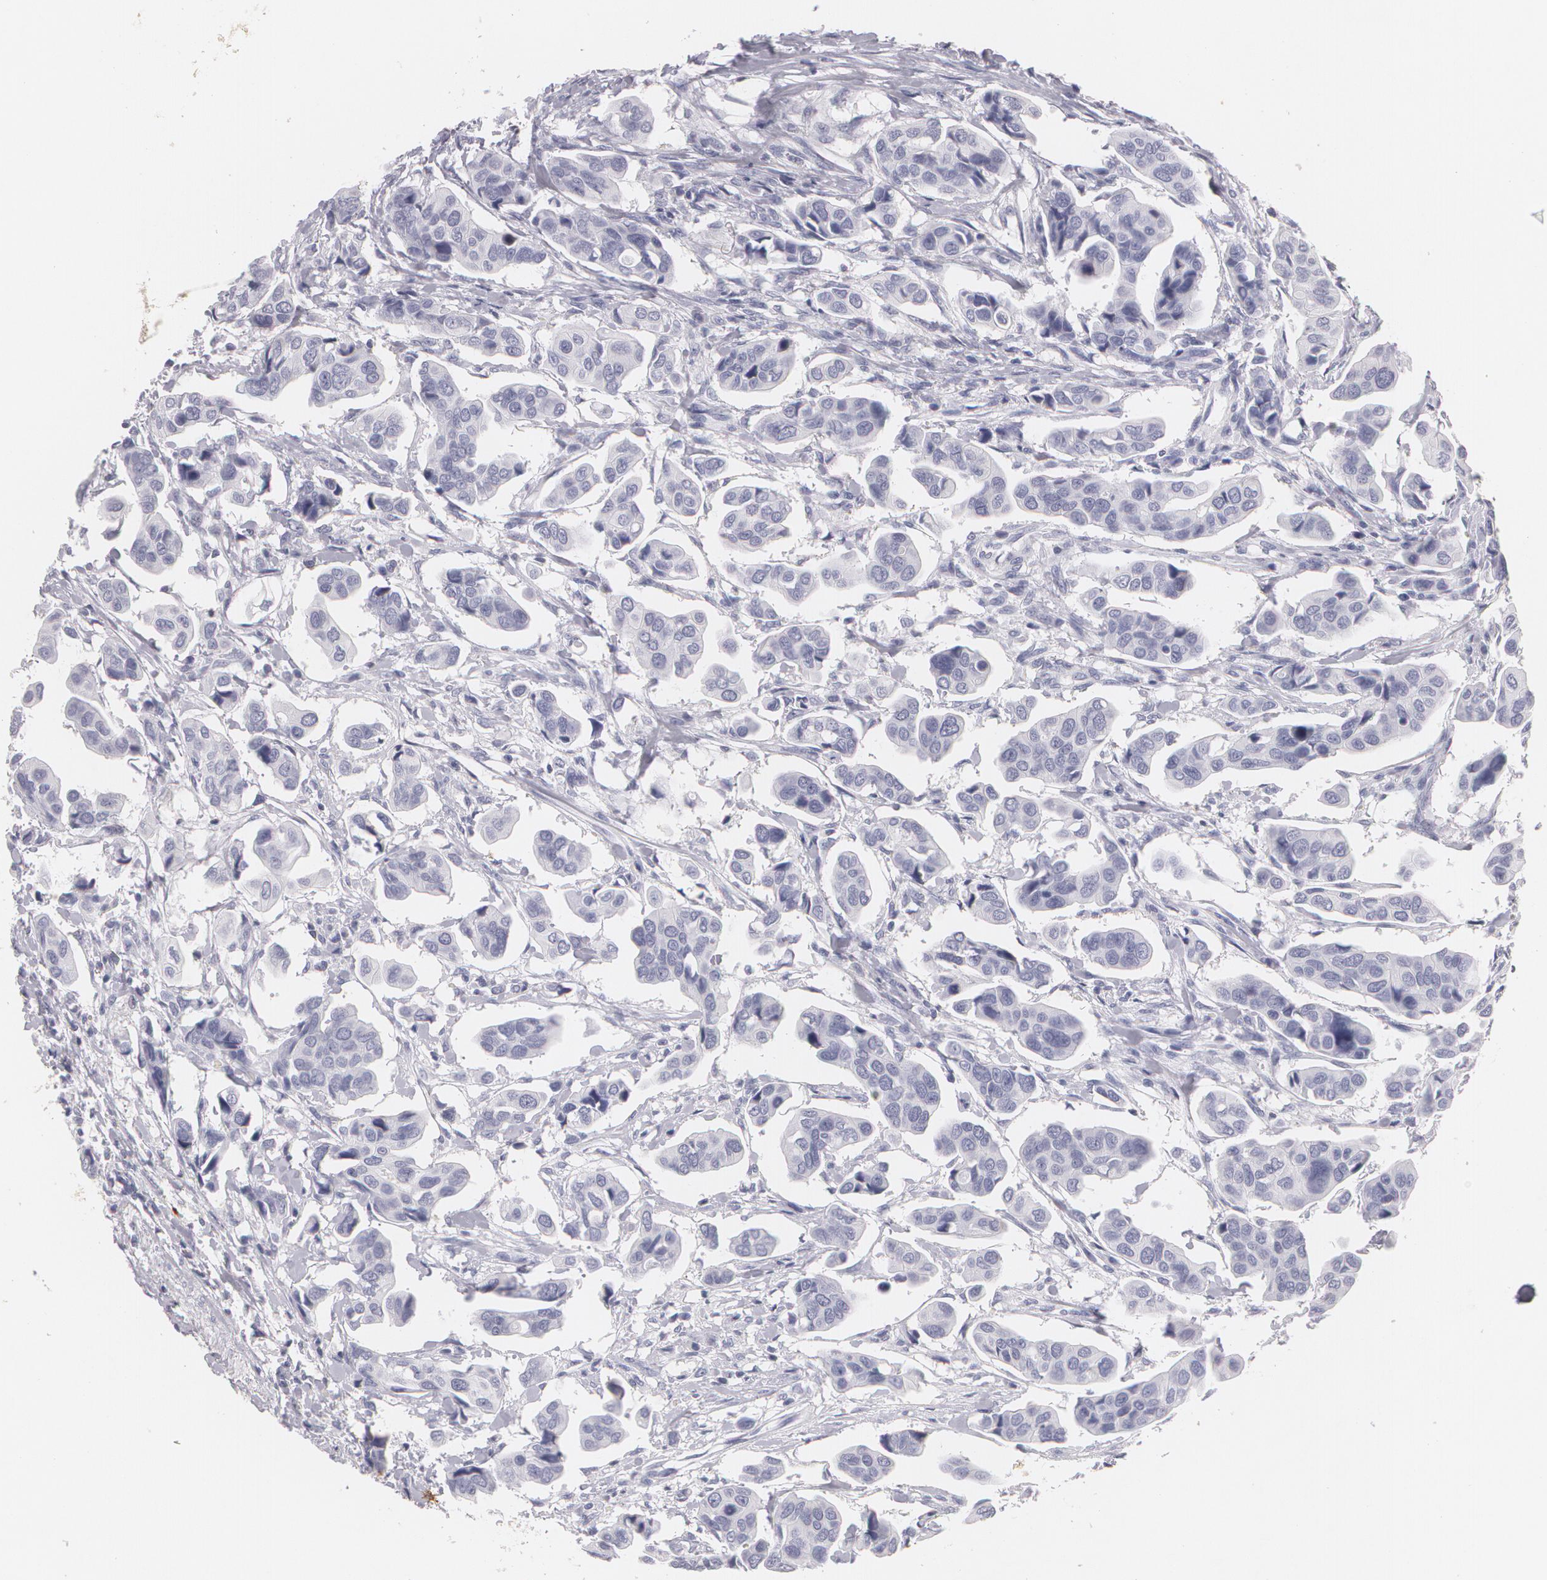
{"staining": {"intensity": "negative", "quantity": "none", "location": "none"}, "tissue": "urothelial cancer", "cell_type": "Tumor cells", "image_type": "cancer", "snomed": [{"axis": "morphology", "description": "Adenocarcinoma, NOS"}, {"axis": "topography", "description": "Urinary bladder"}], "caption": "An immunohistochemistry (IHC) histopathology image of adenocarcinoma is shown. There is no staining in tumor cells of adenocarcinoma. Nuclei are stained in blue.", "gene": "NGFR", "patient": {"sex": "male", "age": 61}}